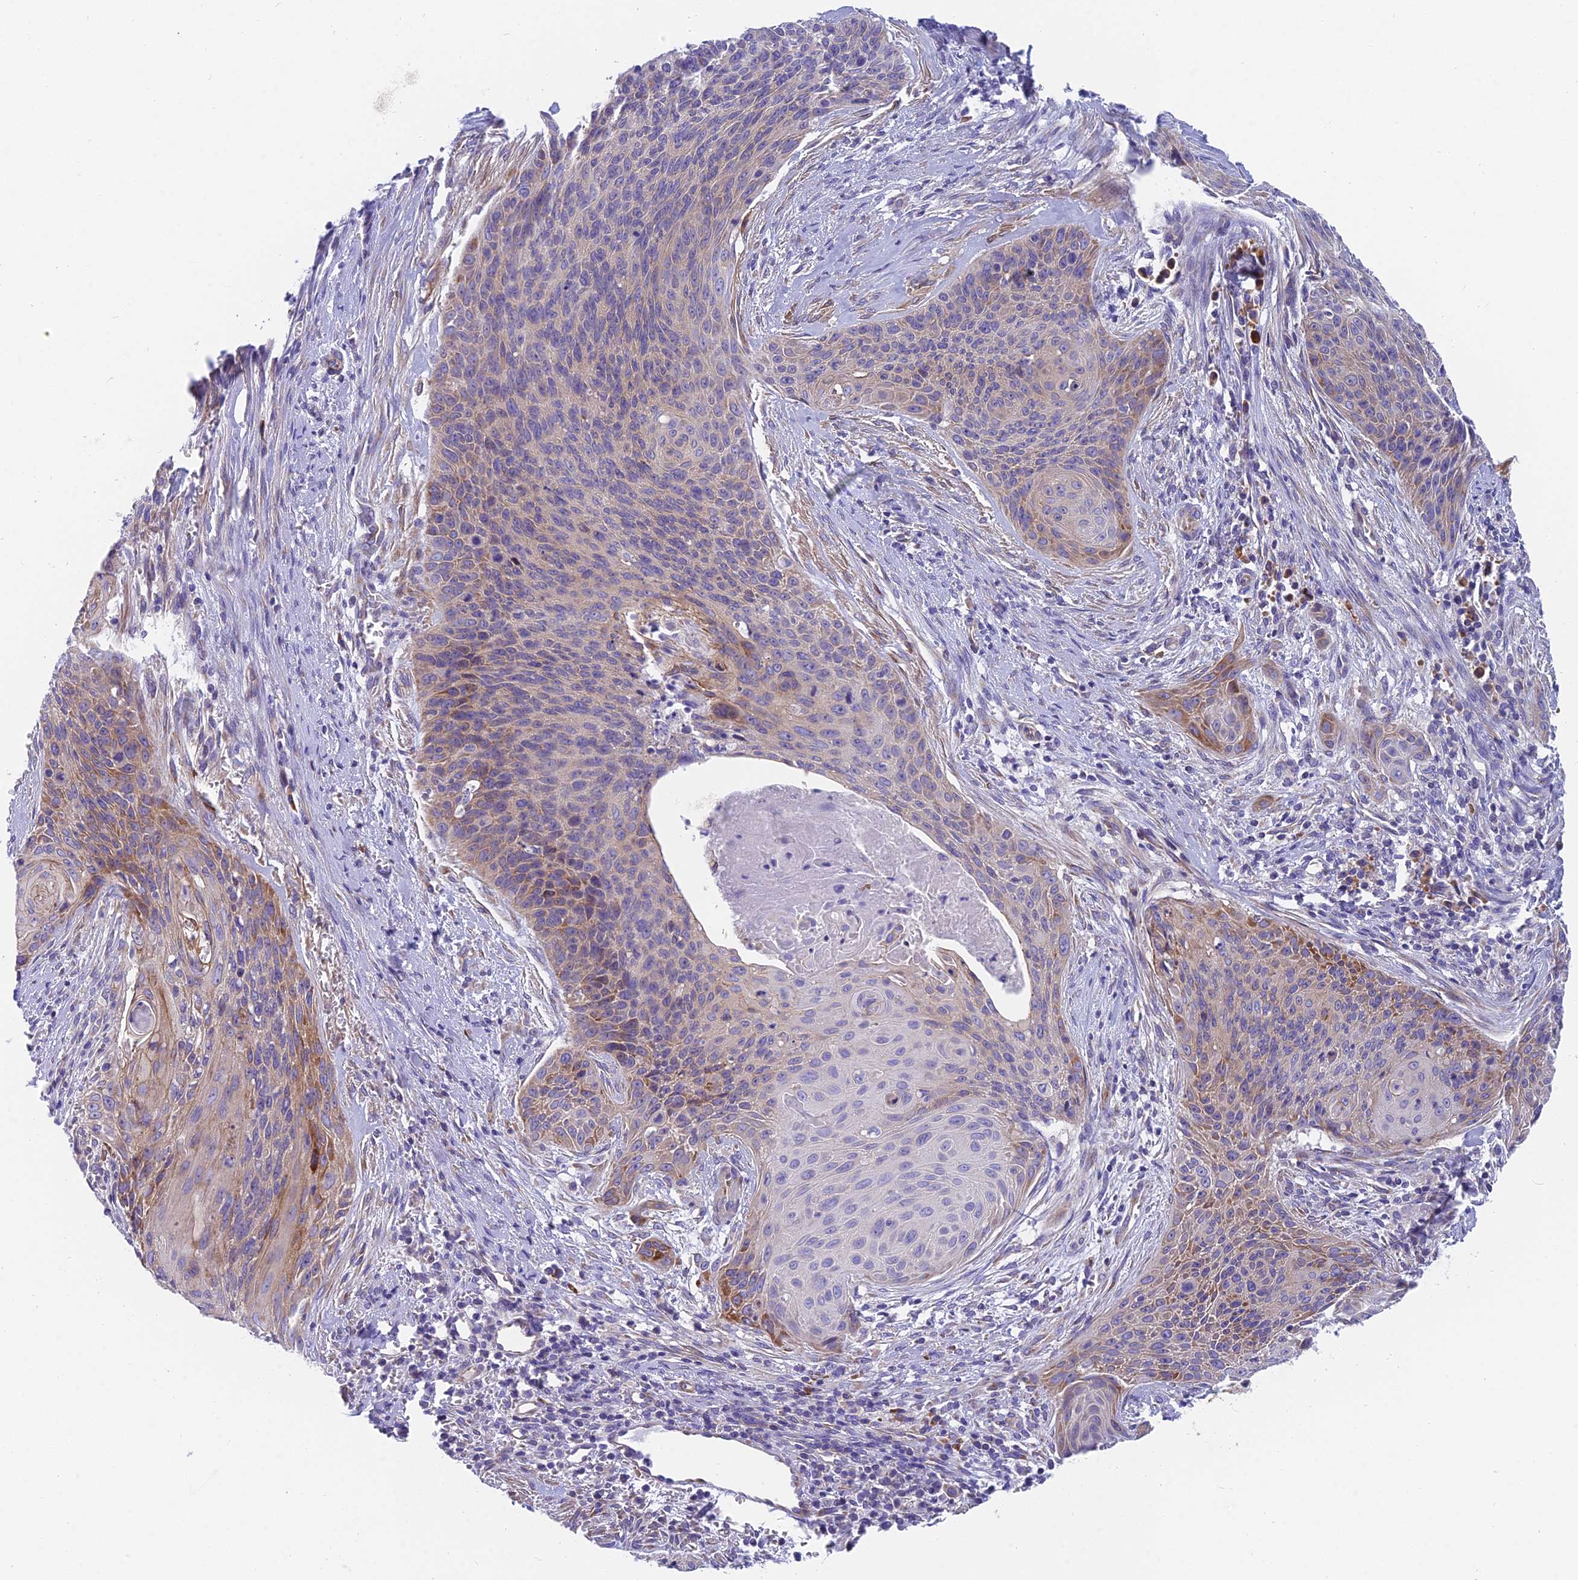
{"staining": {"intensity": "moderate", "quantity": "<25%", "location": "cytoplasmic/membranous"}, "tissue": "cervical cancer", "cell_type": "Tumor cells", "image_type": "cancer", "snomed": [{"axis": "morphology", "description": "Squamous cell carcinoma, NOS"}, {"axis": "topography", "description": "Cervix"}], "caption": "Immunohistochemical staining of human cervical cancer (squamous cell carcinoma) demonstrates low levels of moderate cytoplasmic/membranous positivity in about <25% of tumor cells.", "gene": "MVB12A", "patient": {"sex": "female", "age": 55}}